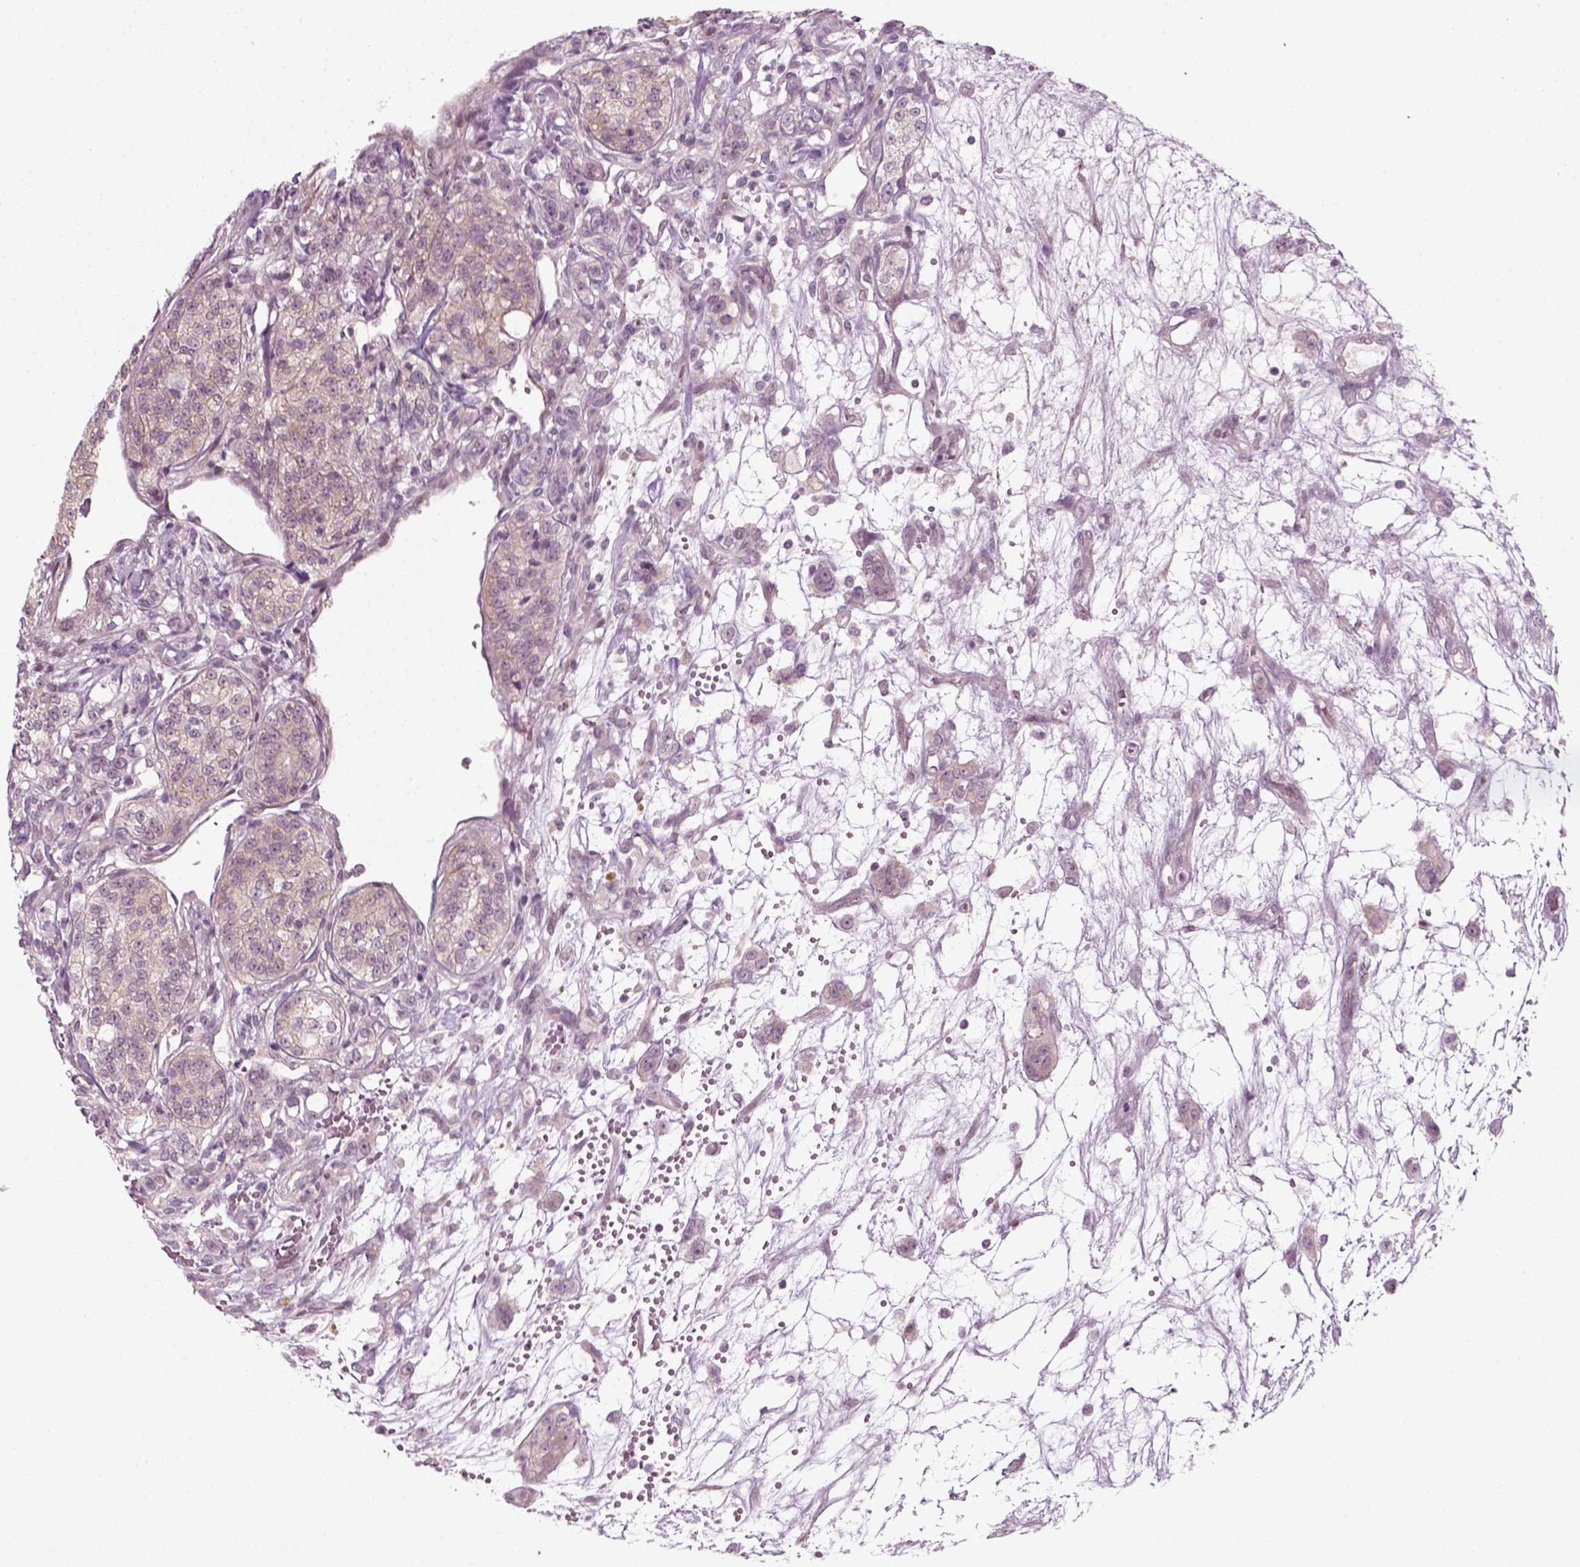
{"staining": {"intensity": "negative", "quantity": "none", "location": "none"}, "tissue": "renal cancer", "cell_type": "Tumor cells", "image_type": "cancer", "snomed": [{"axis": "morphology", "description": "Adenocarcinoma, NOS"}, {"axis": "topography", "description": "Kidney"}], "caption": "Immunohistochemistry (IHC) photomicrograph of neoplastic tissue: human renal cancer stained with DAB reveals no significant protein positivity in tumor cells.", "gene": "MLIP", "patient": {"sex": "female", "age": 63}}